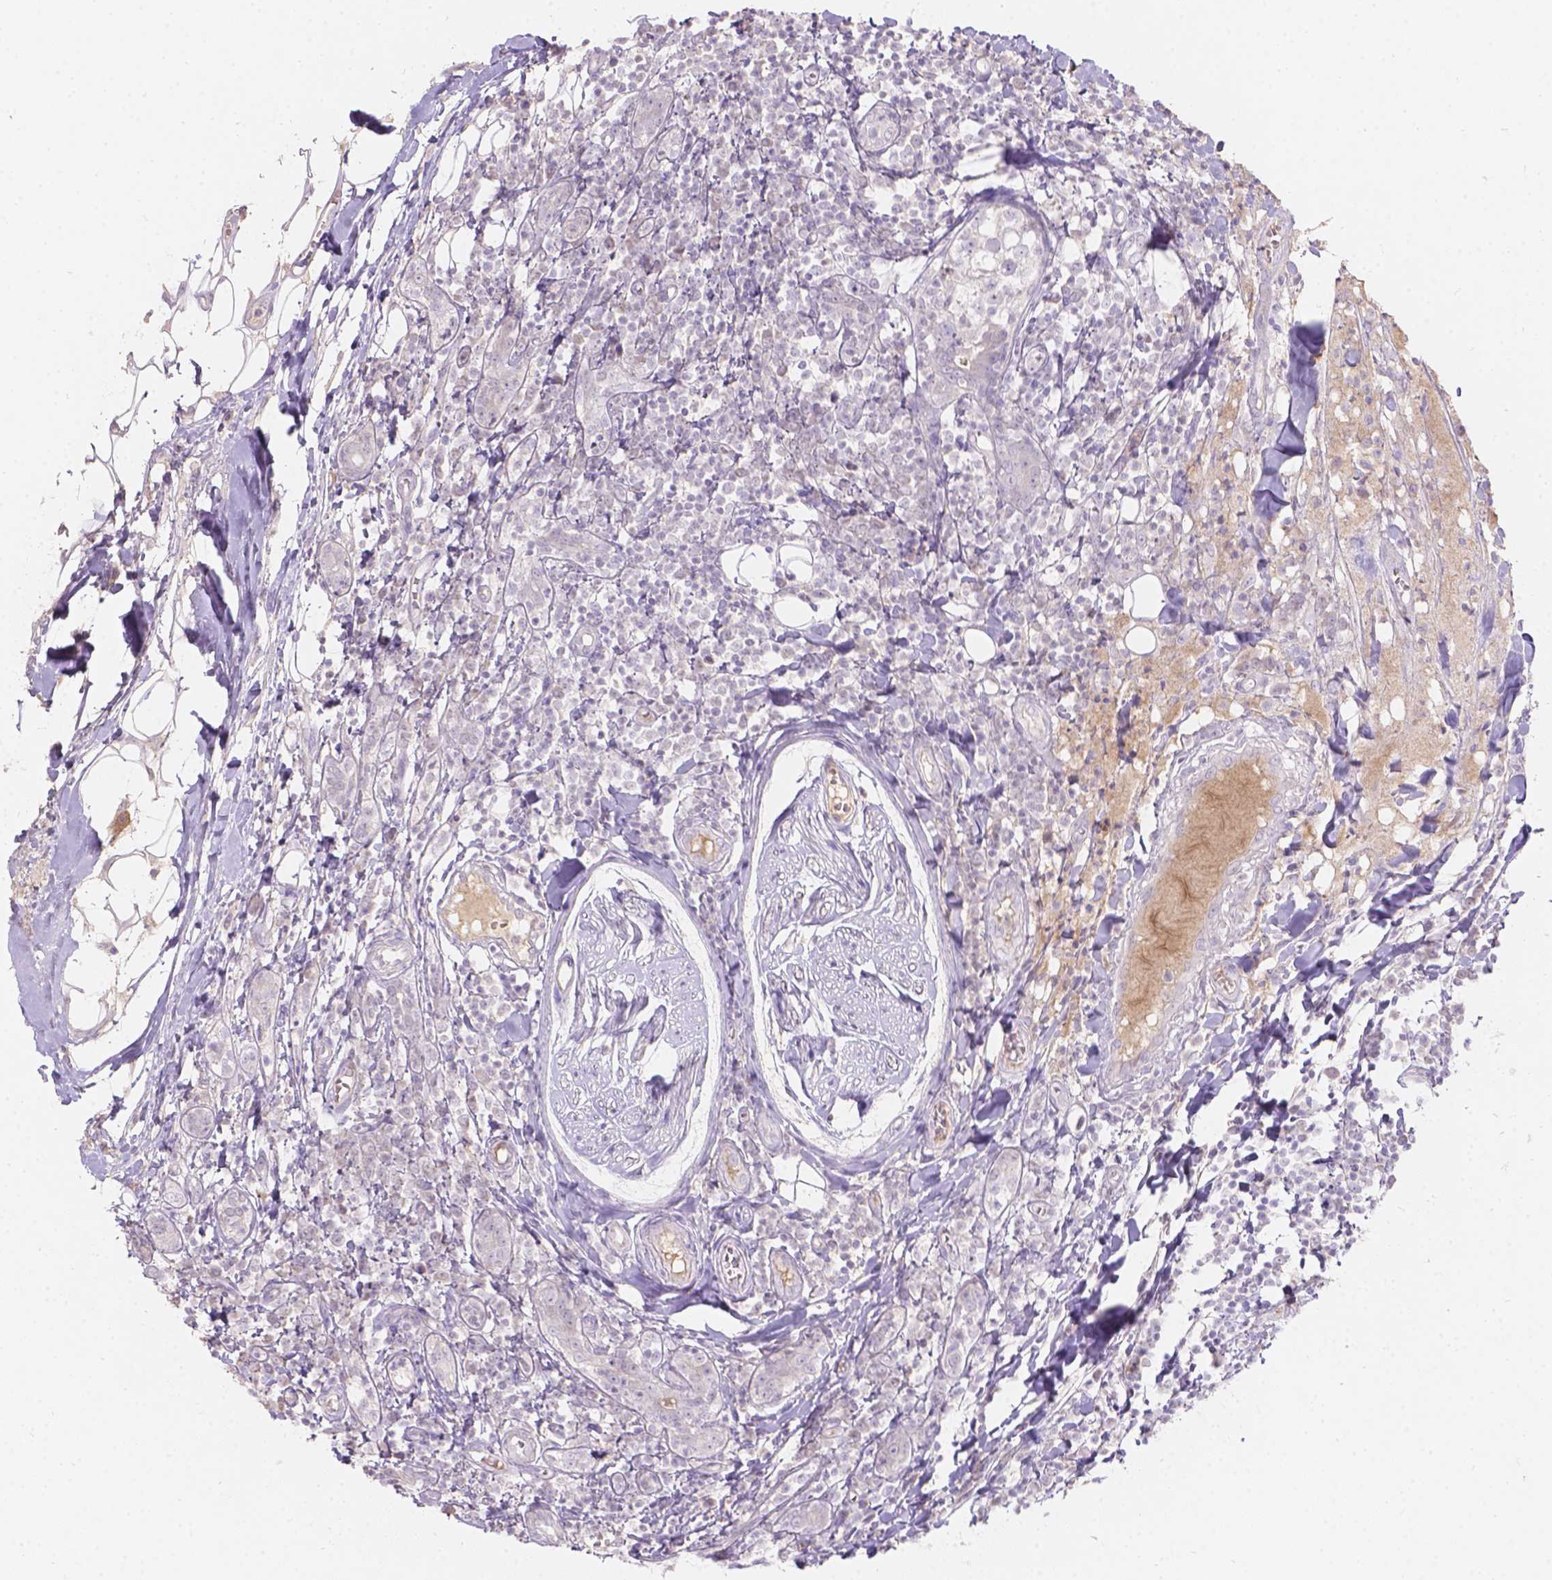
{"staining": {"intensity": "negative", "quantity": "none", "location": "none"}, "tissue": "breast cancer", "cell_type": "Tumor cells", "image_type": "cancer", "snomed": [{"axis": "morphology", "description": "Duct carcinoma"}, {"axis": "topography", "description": "Breast"}], "caption": "This is an immunohistochemistry (IHC) image of breast cancer. There is no staining in tumor cells.", "gene": "DCAF4L1", "patient": {"sex": "female", "age": 30}}